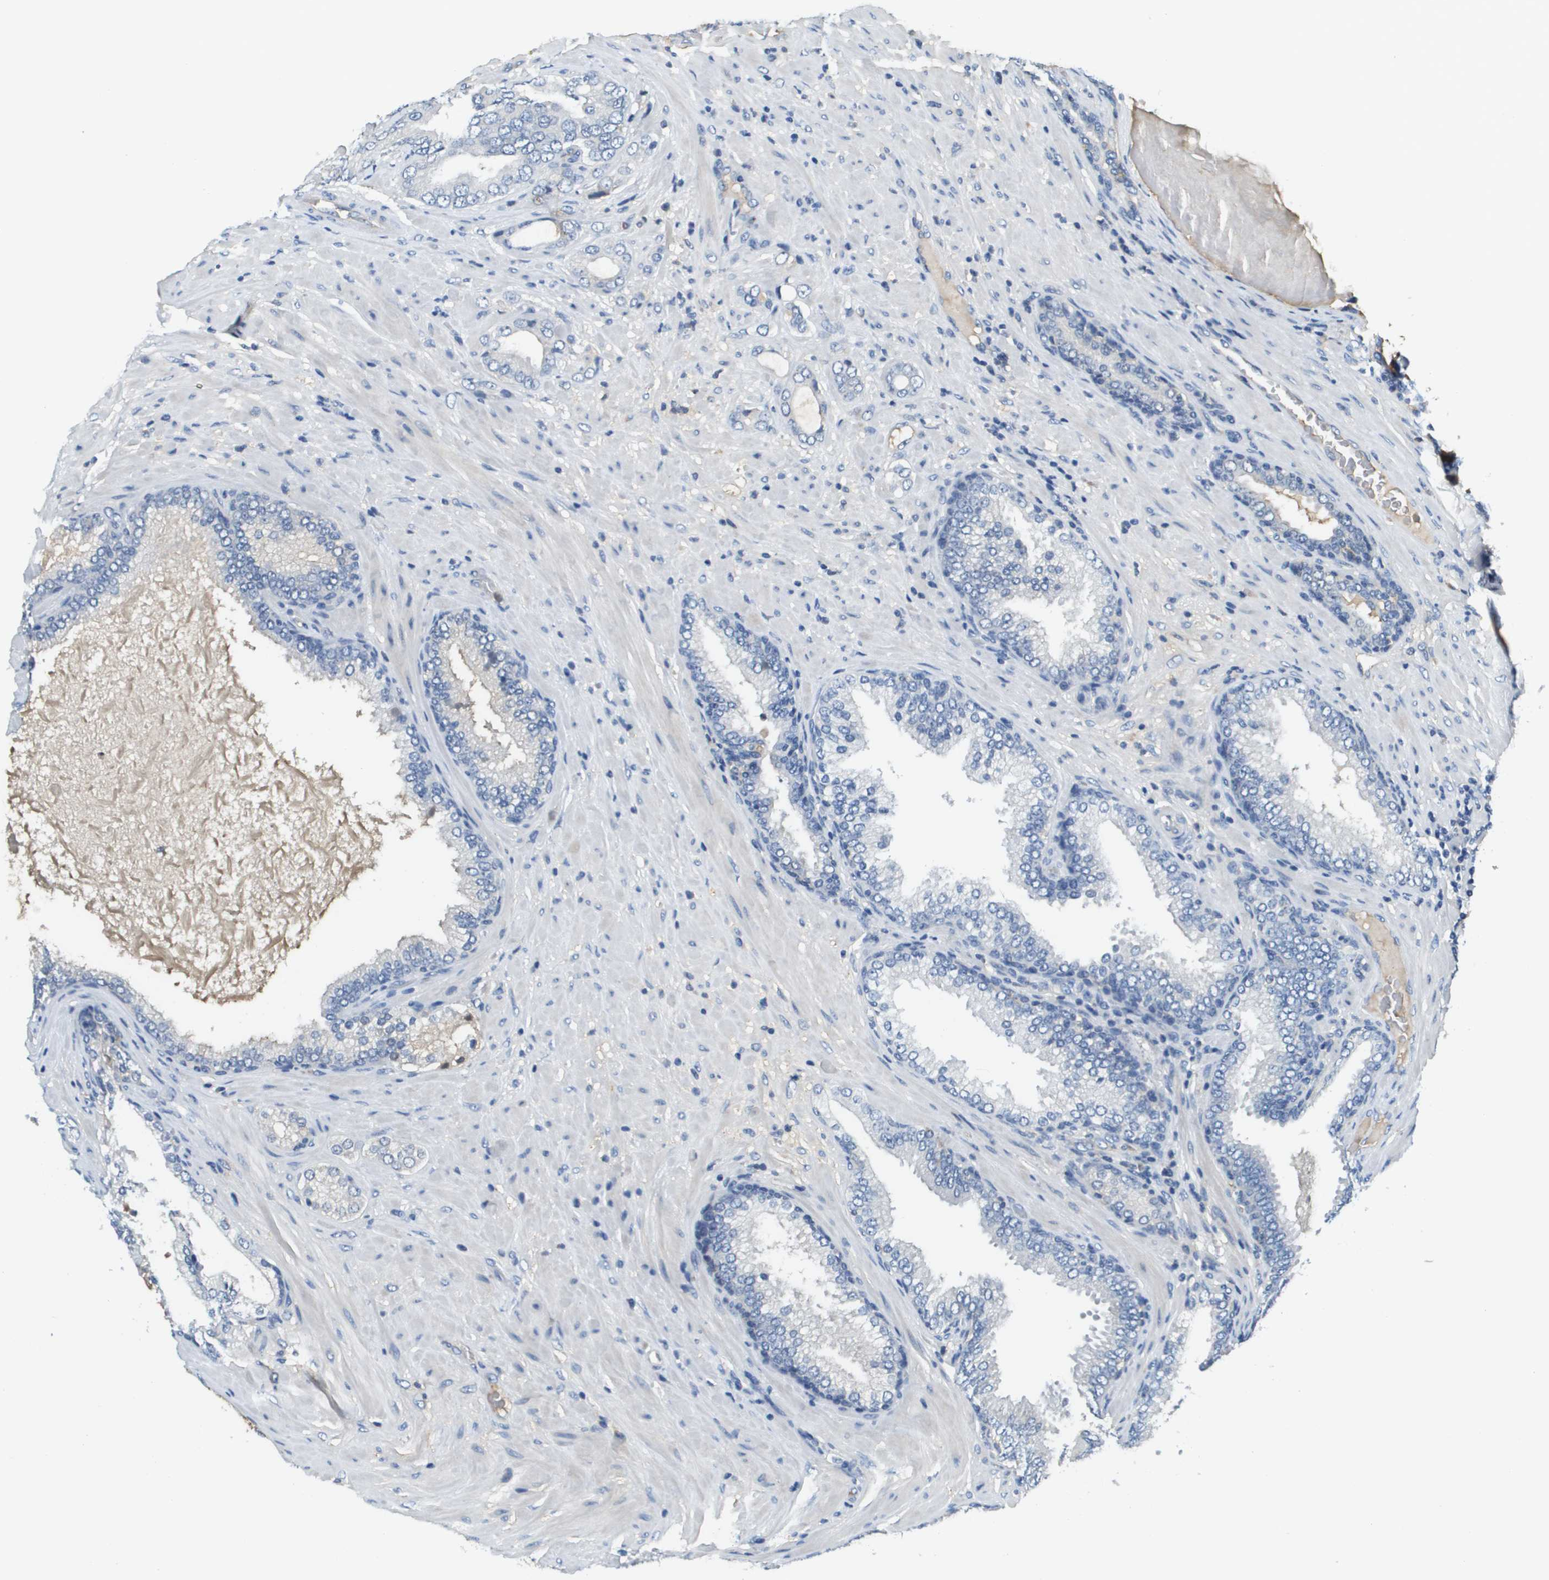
{"staining": {"intensity": "negative", "quantity": "none", "location": "none"}, "tissue": "prostate cancer", "cell_type": "Tumor cells", "image_type": "cancer", "snomed": [{"axis": "morphology", "description": "Adenocarcinoma, High grade"}, {"axis": "topography", "description": "Prostate"}], "caption": "High magnification brightfield microscopy of prostate cancer stained with DAB (3,3'-diaminobenzidine) (brown) and counterstained with hematoxylin (blue): tumor cells show no significant staining. (Immunohistochemistry (ihc), brightfield microscopy, high magnification).", "gene": "SLC16A3", "patient": {"sex": "male", "age": 50}}